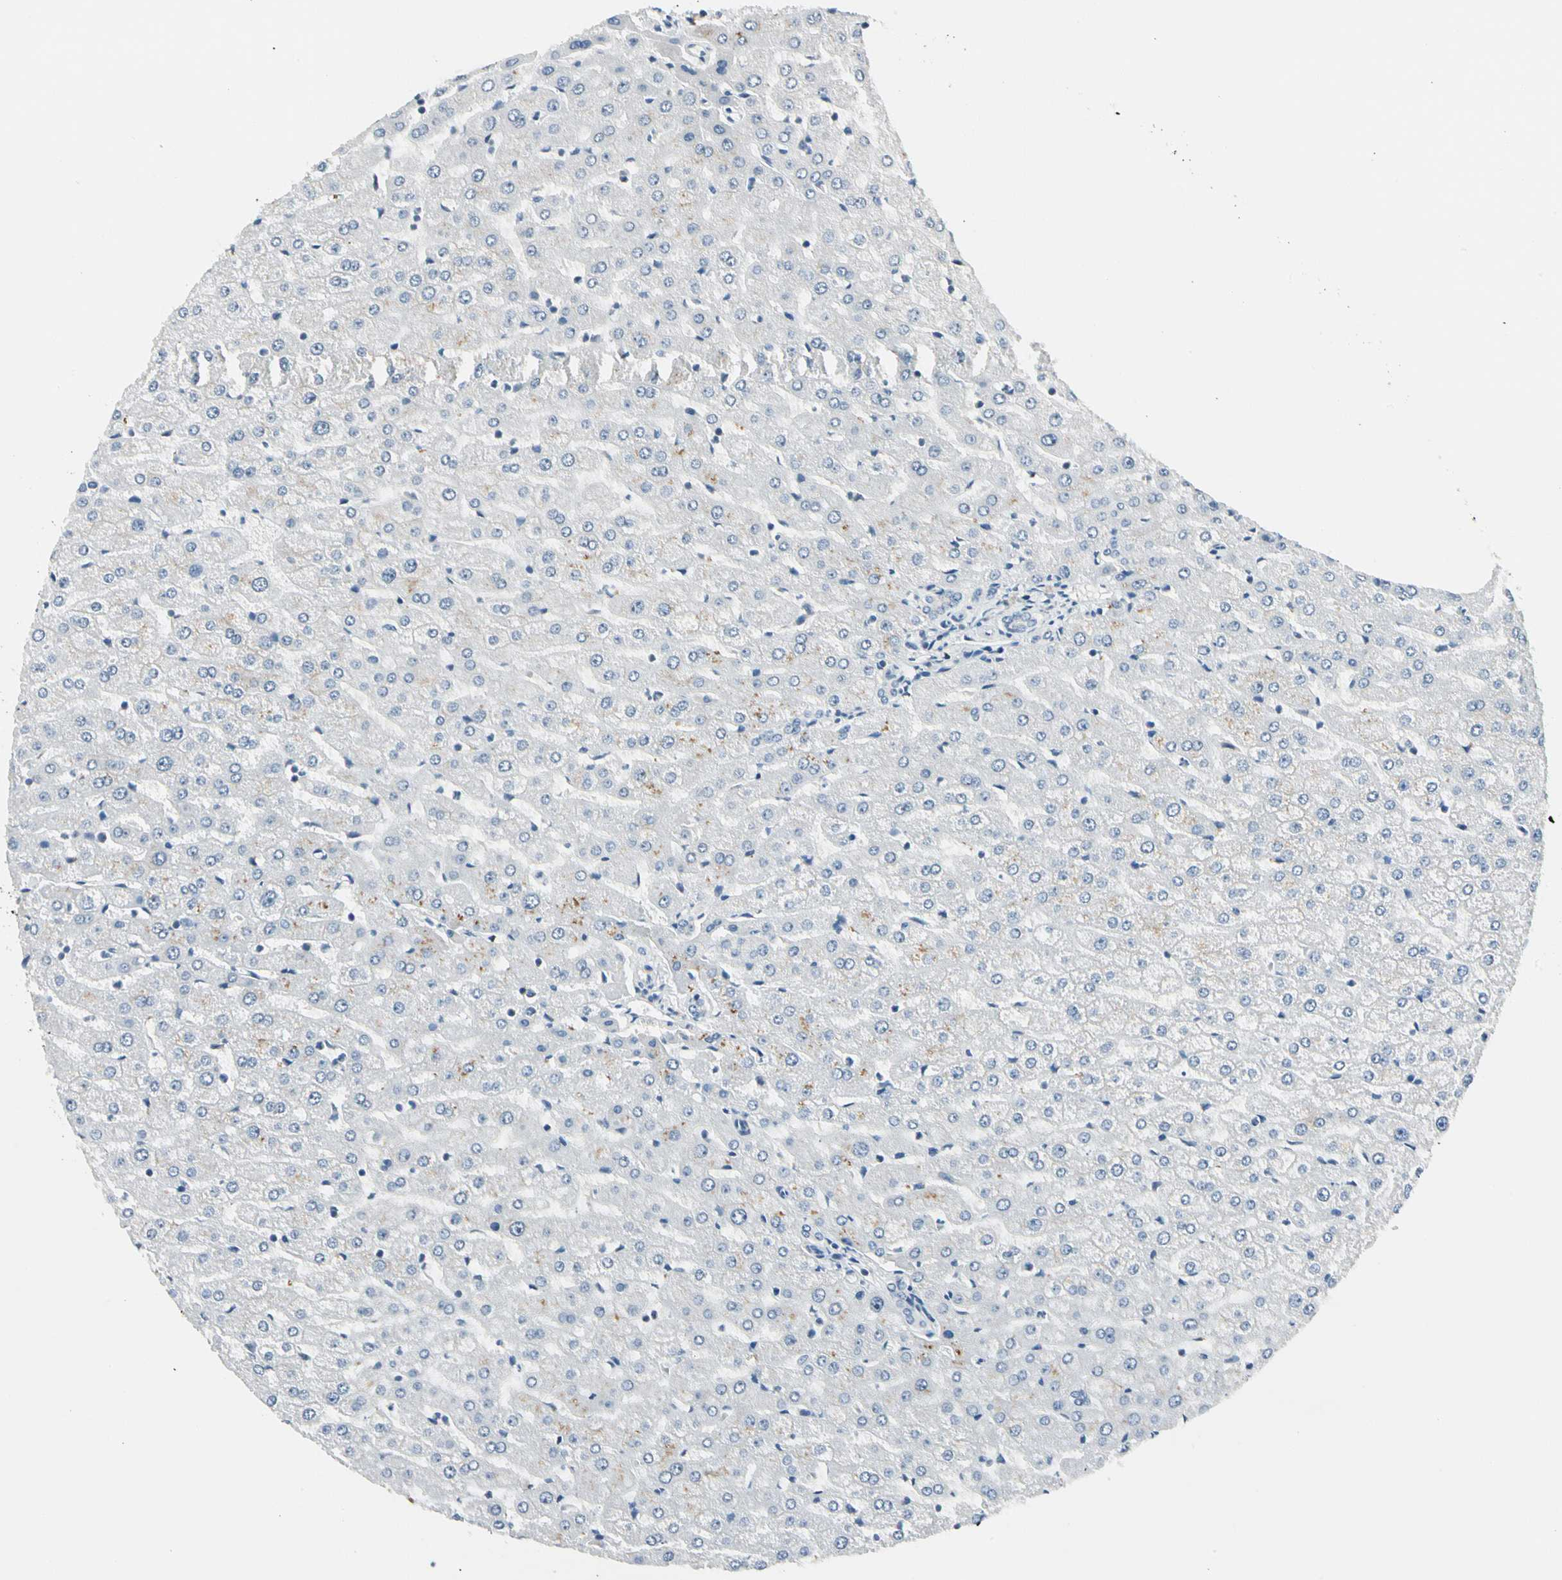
{"staining": {"intensity": "negative", "quantity": "none", "location": "none"}, "tissue": "liver", "cell_type": "Cholangiocytes", "image_type": "normal", "snomed": [{"axis": "morphology", "description": "Normal tissue, NOS"}, {"axis": "morphology", "description": "Fibrosis, NOS"}, {"axis": "topography", "description": "Liver"}], "caption": "Immunohistochemistry (IHC) histopathology image of unremarkable human liver stained for a protein (brown), which demonstrates no staining in cholangiocytes.", "gene": "ZSCAN1", "patient": {"sex": "female", "age": 29}}